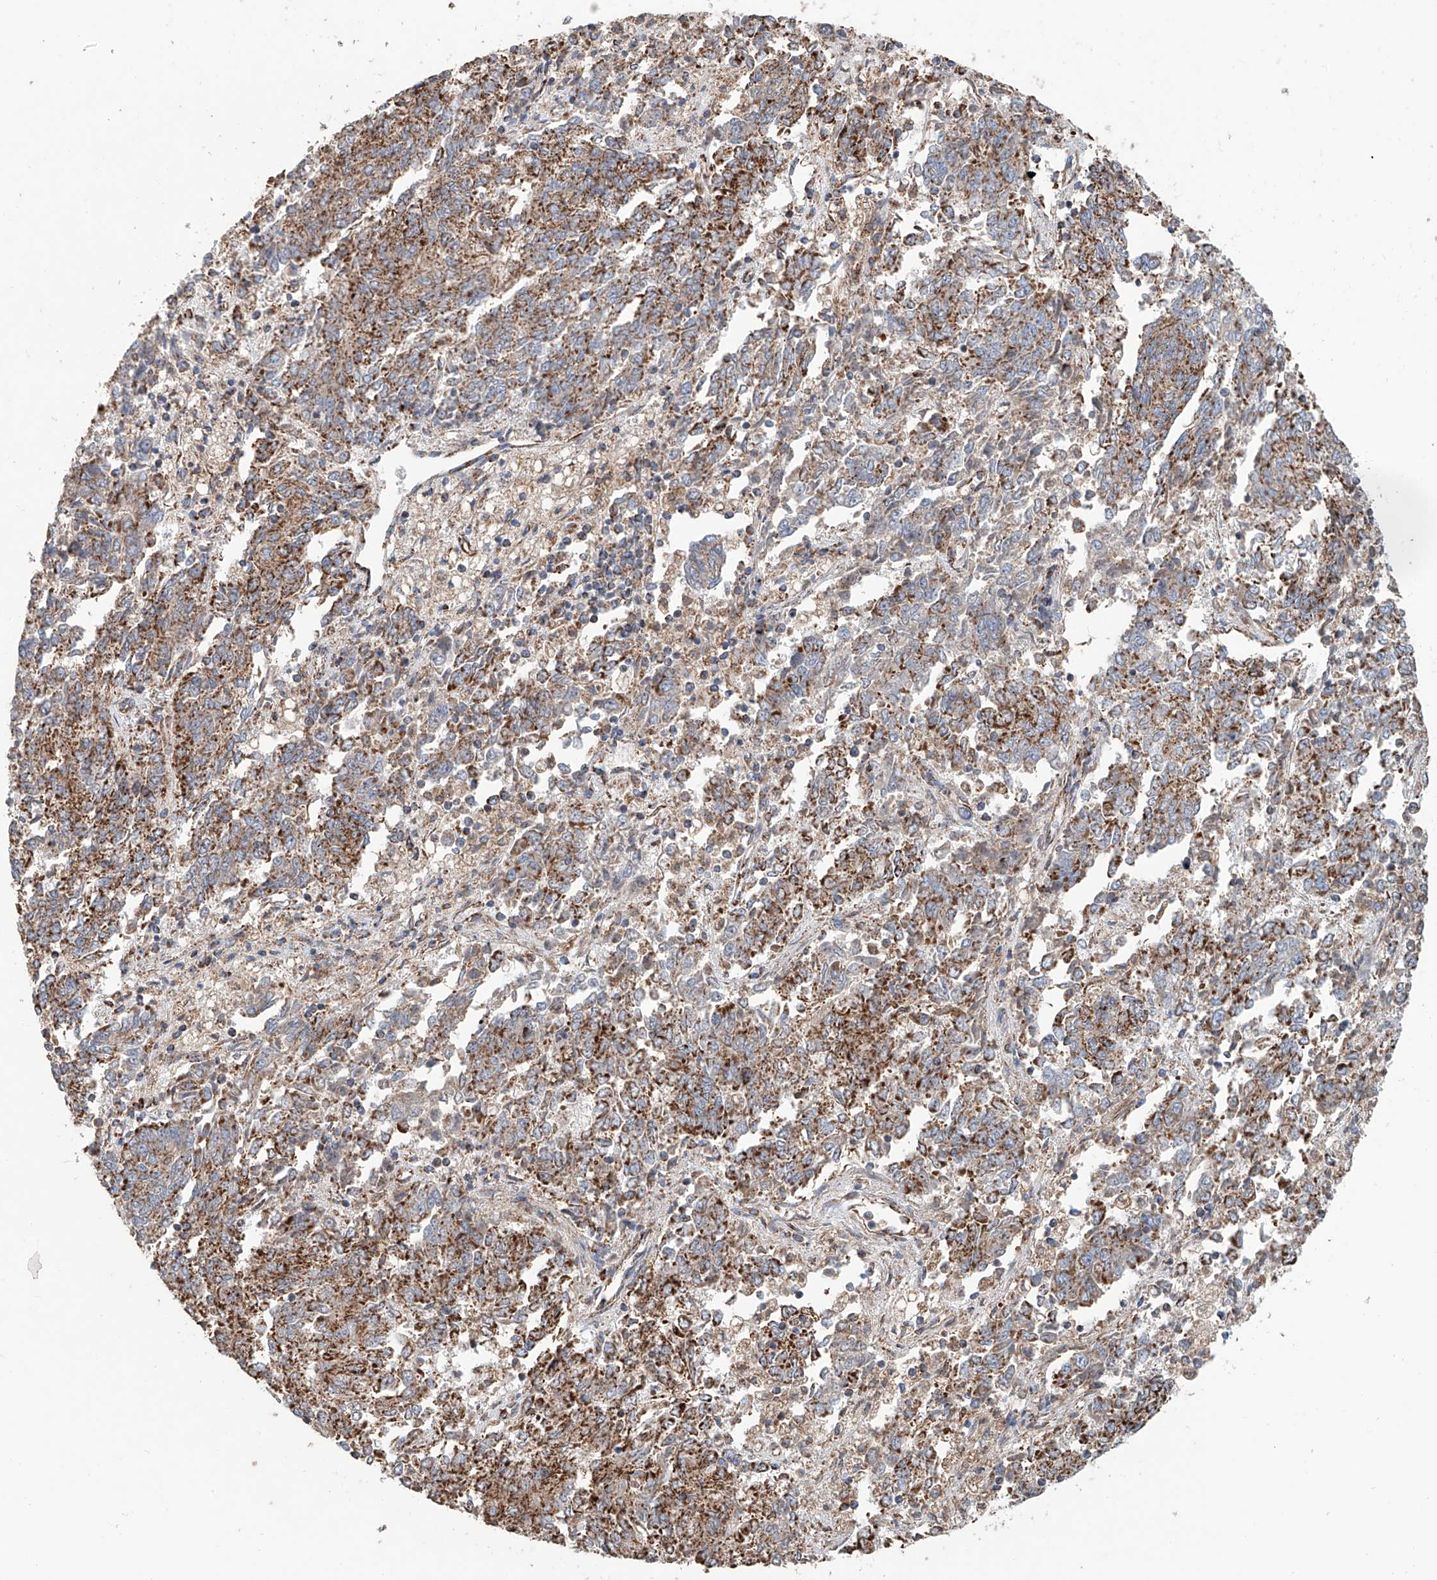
{"staining": {"intensity": "moderate", "quantity": ">75%", "location": "cytoplasmic/membranous"}, "tissue": "endometrial cancer", "cell_type": "Tumor cells", "image_type": "cancer", "snomed": [{"axis": "morphology", "description": "Adenocarcinoma, NOS"}, {"axis": "topography", "description": "Endometrium"}], "caption": "IHC of endometrial adenocarcinoma demonstrates medium levels of moderate cytoplasmic/membranous staining in about >75% of tumor cells. (Stains: DAB (3,3'-diaminobenzidine) in brown, nuclei in blue, Microscopy: brightfield microscopy at high magnification).", "gene": "MCL1", "patient": {"sex": "female", "age": 80}}